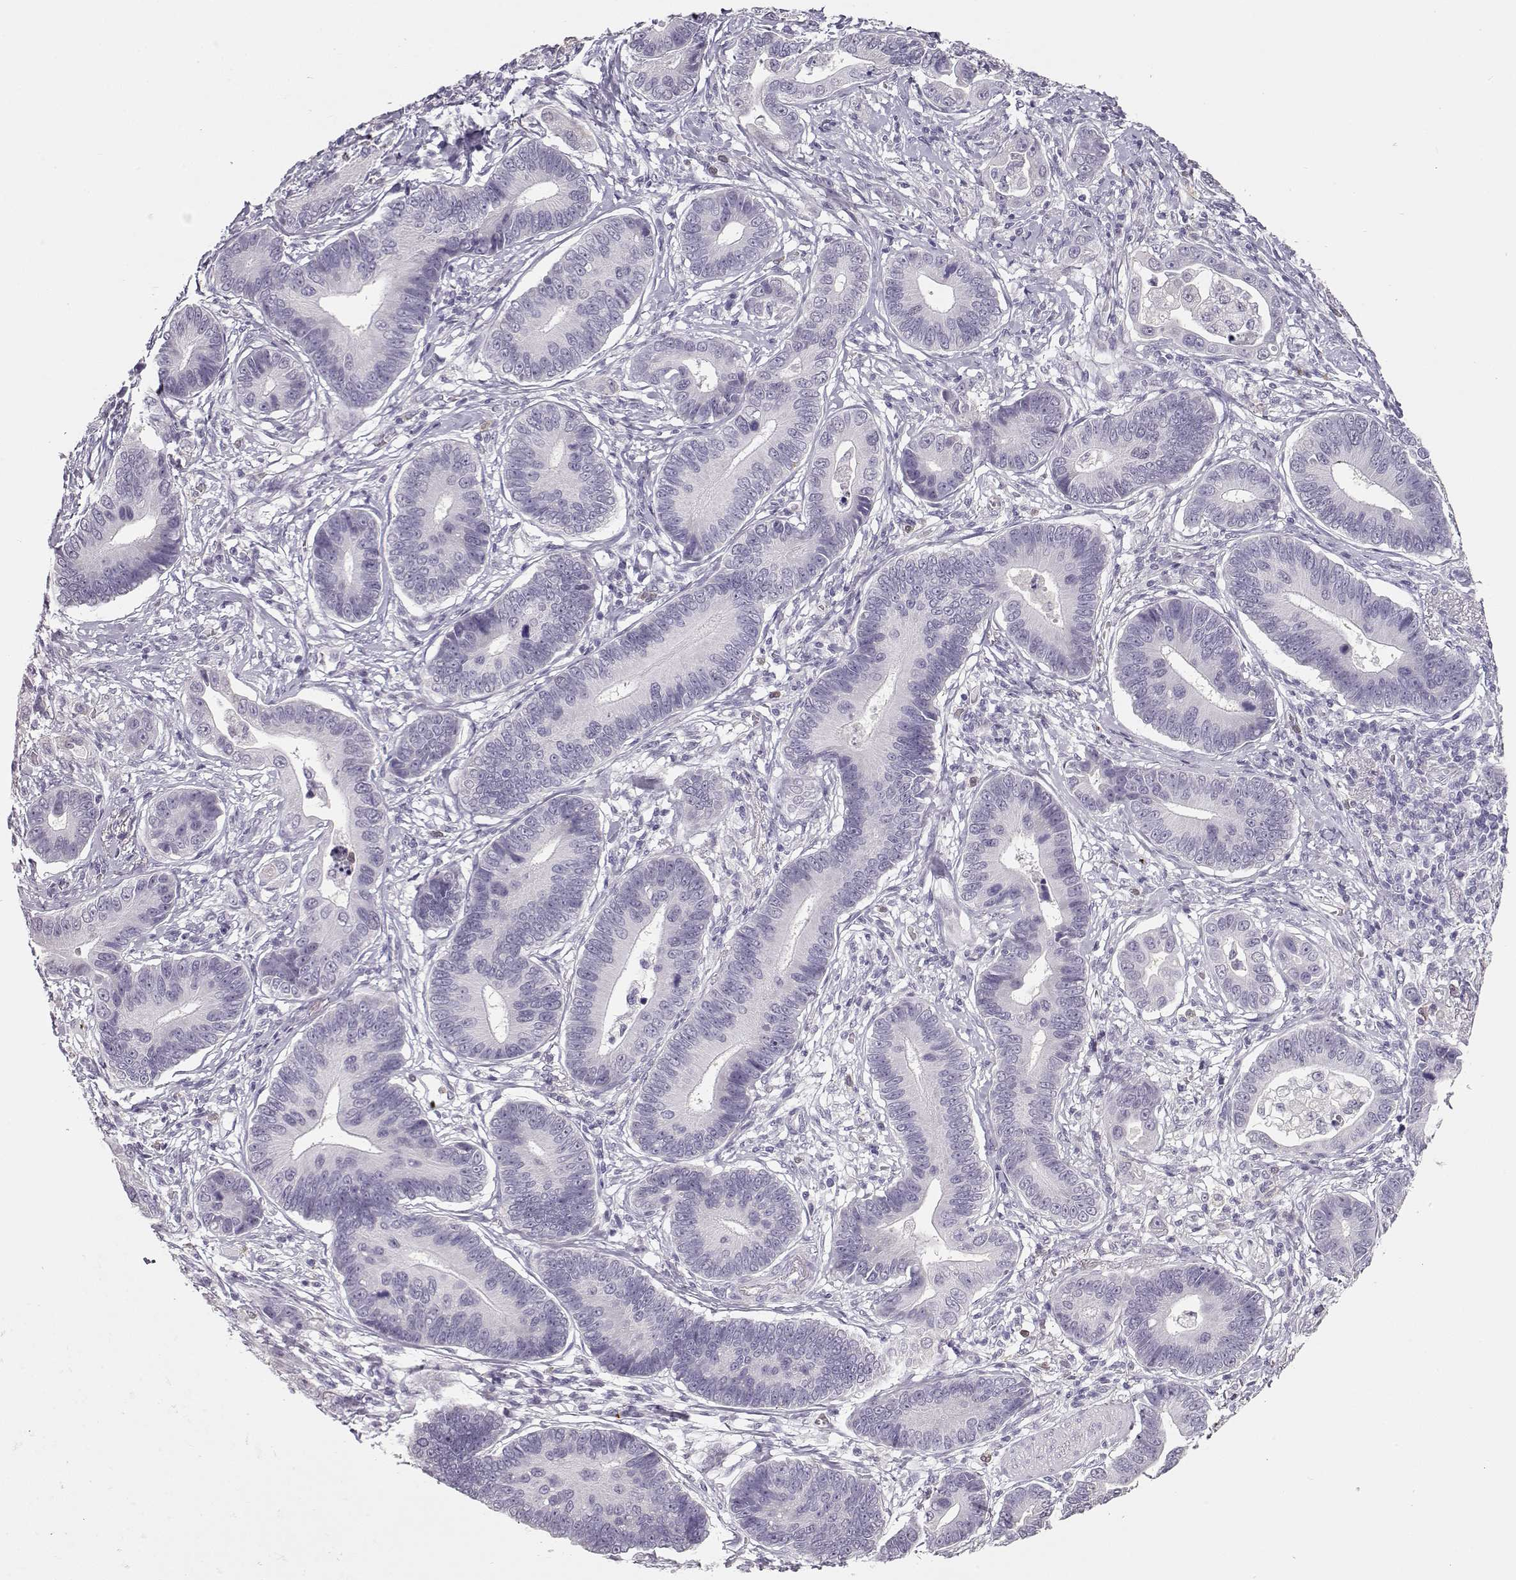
{"staining": {"intensity": "negative", "quantity": "none", "location": "none"}, "tissue": "stomach cancer", "cell_type": "Tumor cells", "image_type": "cancer", "snomed": [{"axis": "morphology", "description": "Adenocarcinoma, NOS"}, {"axis": "topography", "description": "Stomach"}], "caption": "DAB immunohistochemical staining of stomach adenocarcinoma demonstrates no significant staining in tumor cells. The staining was performed using DAB to visualize the protein expression in brown, while the nuclei were stained in blue with hematoxylin (Magnification: 20x).", "gene": "NUTM1", "patient": {"sex": "male", "age": 84}}